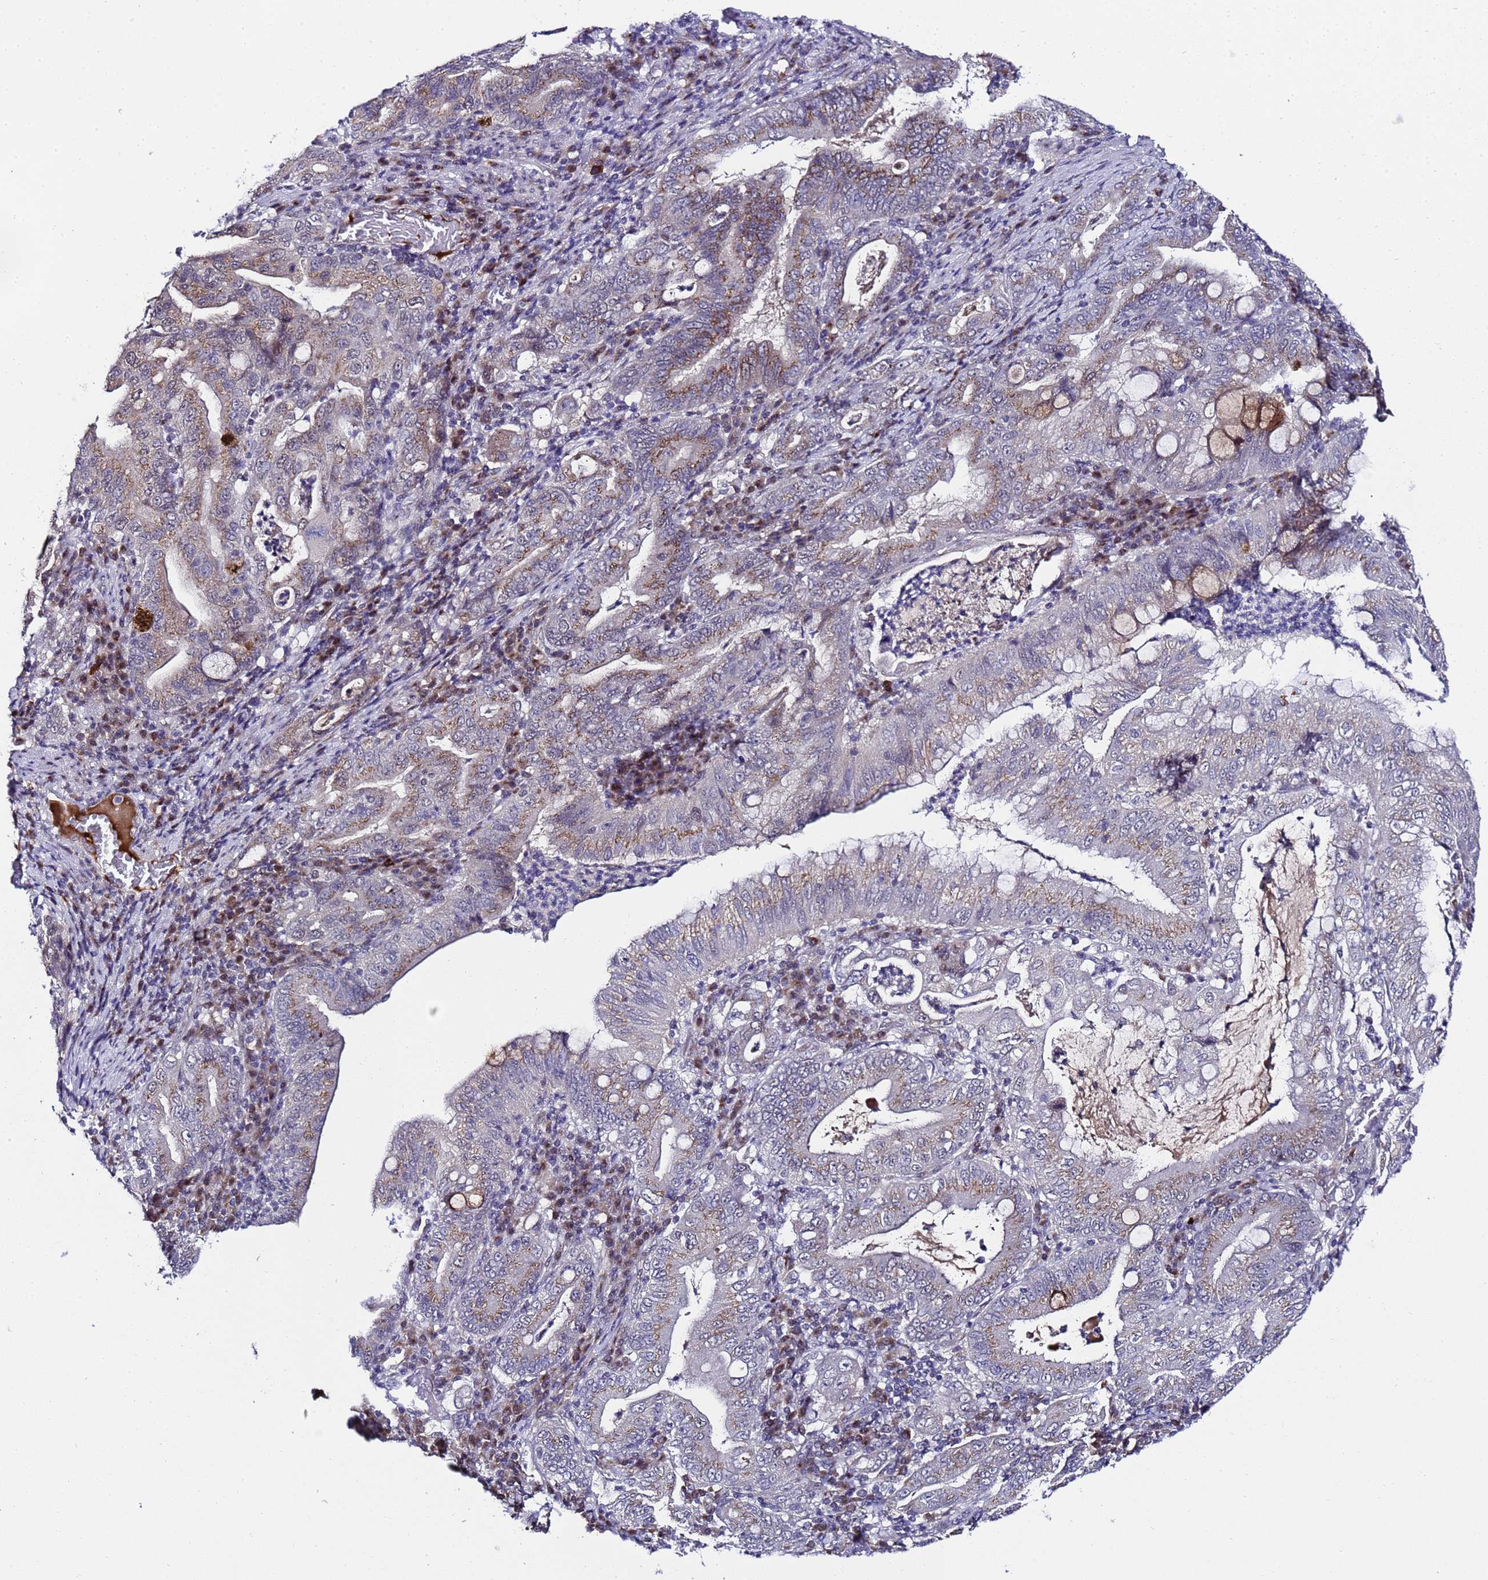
{"staining": {"intensity": "moderate", "quantity": "25%-75%", "location": "cytoplasmic/membranous"}, "tissue": "stomach cancer", "cell_type": "Tumor cells", "image_type": "cancer", "snomed": [{"axis": "morphology", "description": "Normal tissue, NOS"}, {"axis": "morphology", "description": "Adenocarcinoma, NOS"}, {"axis": "topography", "description": "Esophagus"}, {"axis": "topography", "description": "Stomach, upper"}, {"axis": "topography", "description": "Peripheral nerve tissue"}], "caption": "The image reveals immunohistochemical staining of adenocarcinoma (stomach). There is moderate cytoplasmic/membranous positivity is present in about 25%-75% of tumor cells. (DAB (3,3'-diaminobenzidine) IHC with brightfield microscopy, high magnification).", "gene": "C19orf47", "patient": {"sex": "male", "age": 62}}